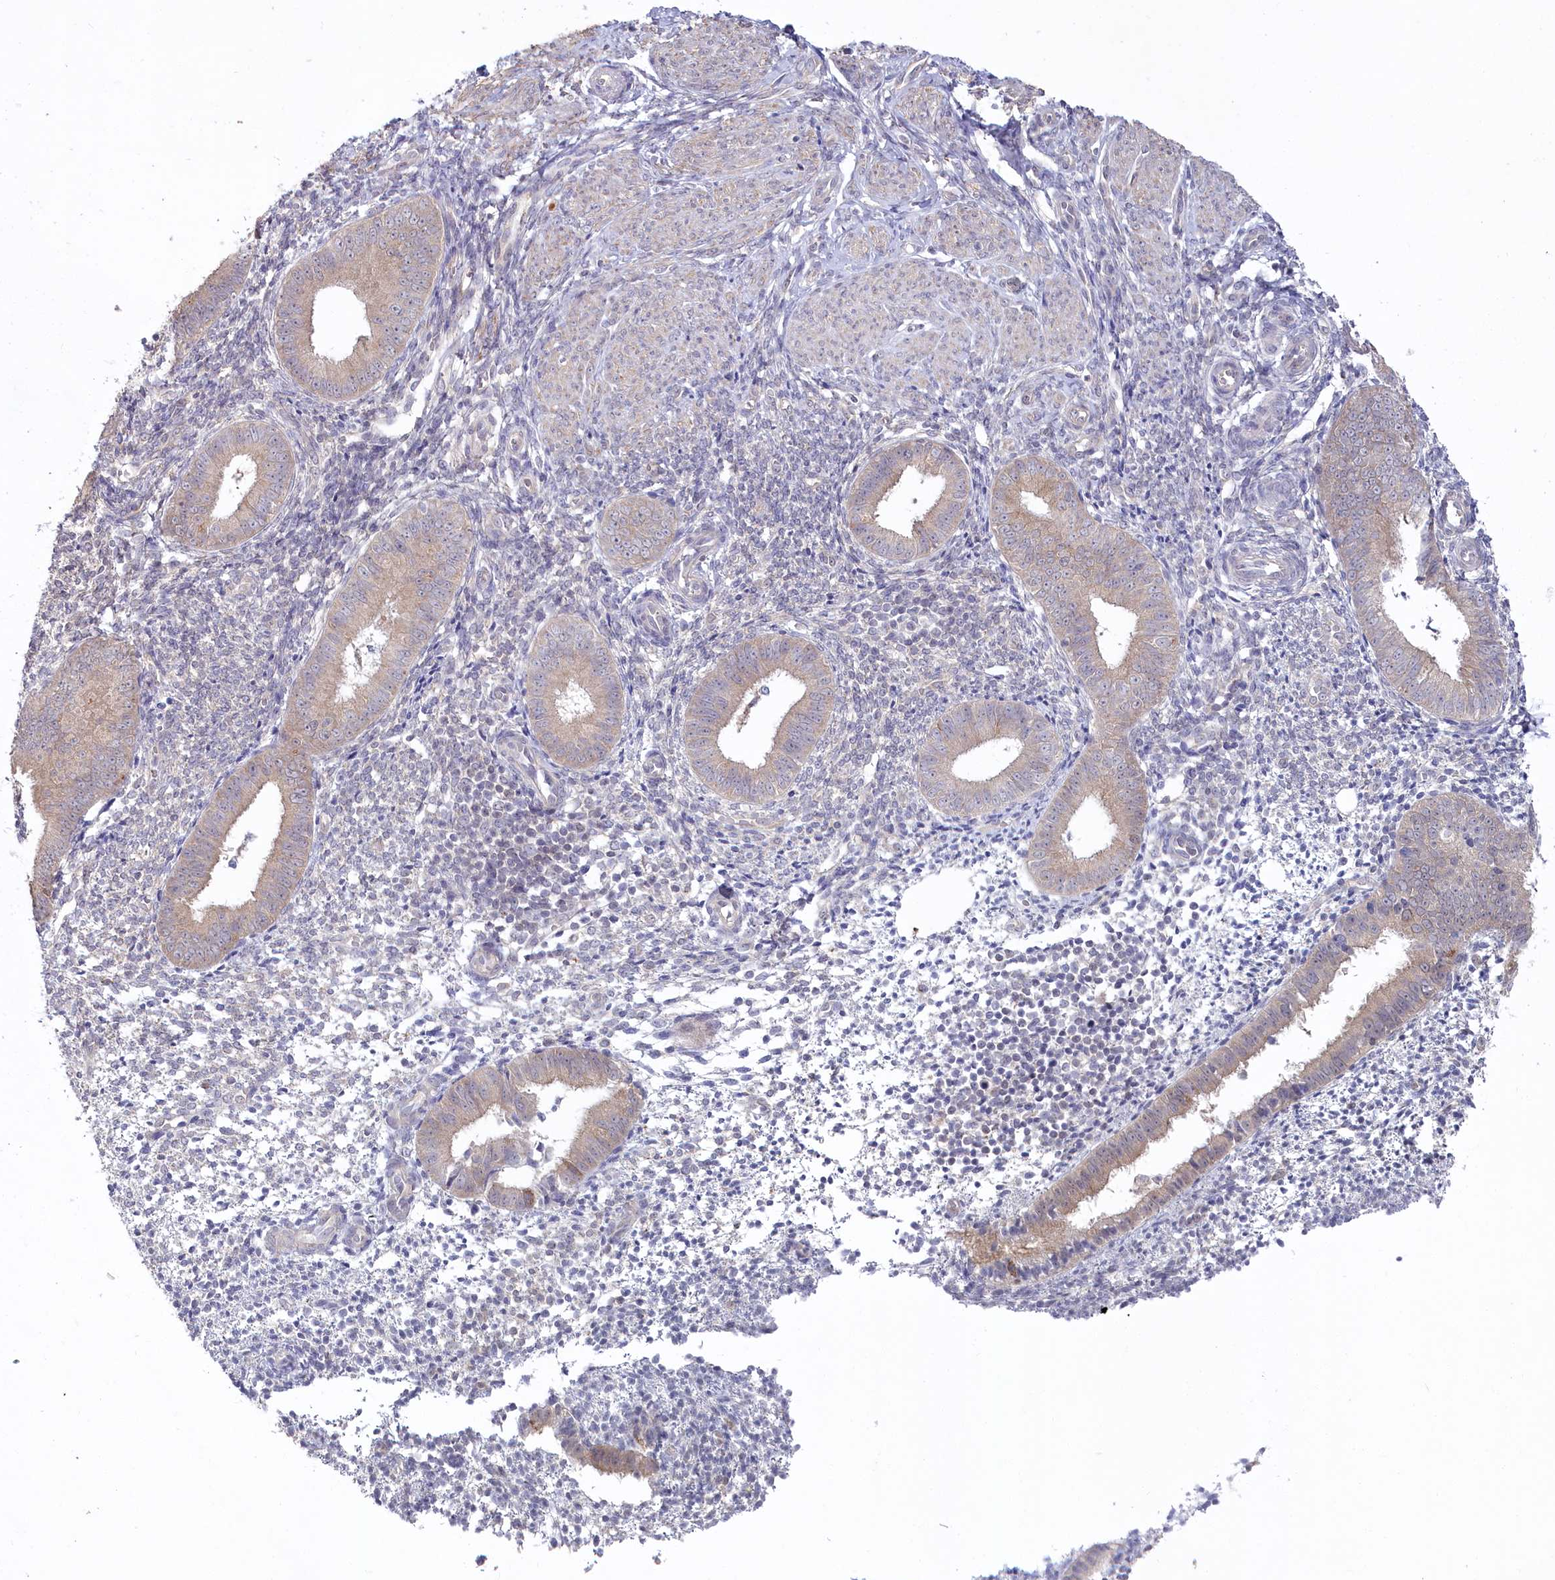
{"staining": {"intensity": "negative", "quantity": "none", "location": "none"}, "tissue": "endometrium", "cell_type": "Cells in endometrial stroma", "image_type": "normal", "snomed": [{"axis": "morphology", "description": "Normal tissue, NOS"}, {"axis": "topography", "description": "Uterus"}, {"axis": "topography", "description": "Endometrium"}], "caption": "Human endometrium stained for a protein using immunohistochemistry (IHC) demonstrates no expression in cells in endometrial stroma.", "gene": "AAMDC", "patient": {"sex": "female", "age": 48}}